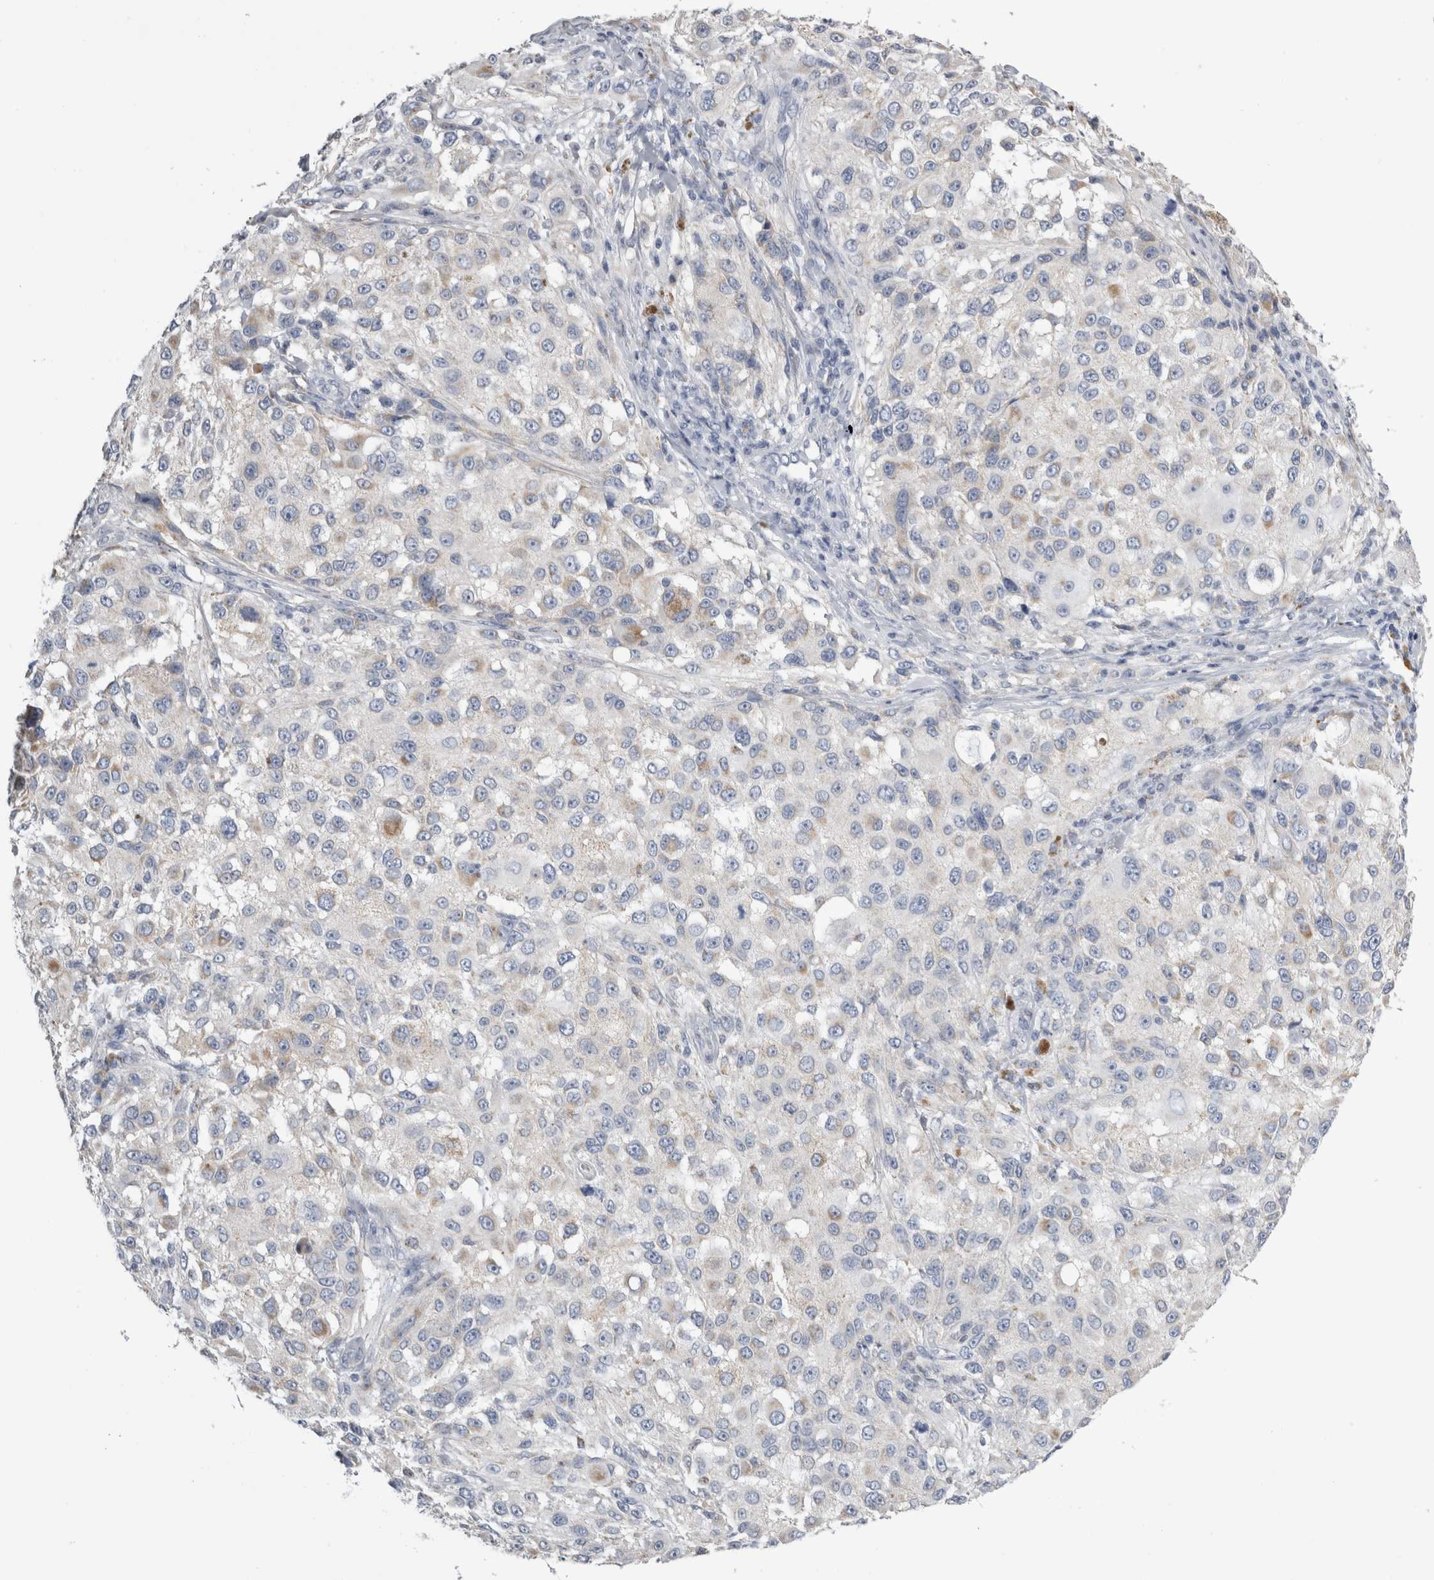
{"staining": {"intensity": "negative", "quantity": "none", "location": "none"}, "tissue": "melanoma", "cell_type": "Tumor cells", "image_type": "cancer", "snomed": [{"axis": "morphology", "description": "Necrosis, NOS"}, {"axis": "morphology", "description": "Malignant melanoma, NOS"}, {"axis": "topography", "description": "Skin"}], "caption": "This photomicrograph is of melanoma stained with immunohistochemistry to label a protein in brown with the nuclei are counter-stained blue. There is no positivity in tumor cells.", "gene": "DHRS4", "patient": {"sex": "female", "age": 87}}